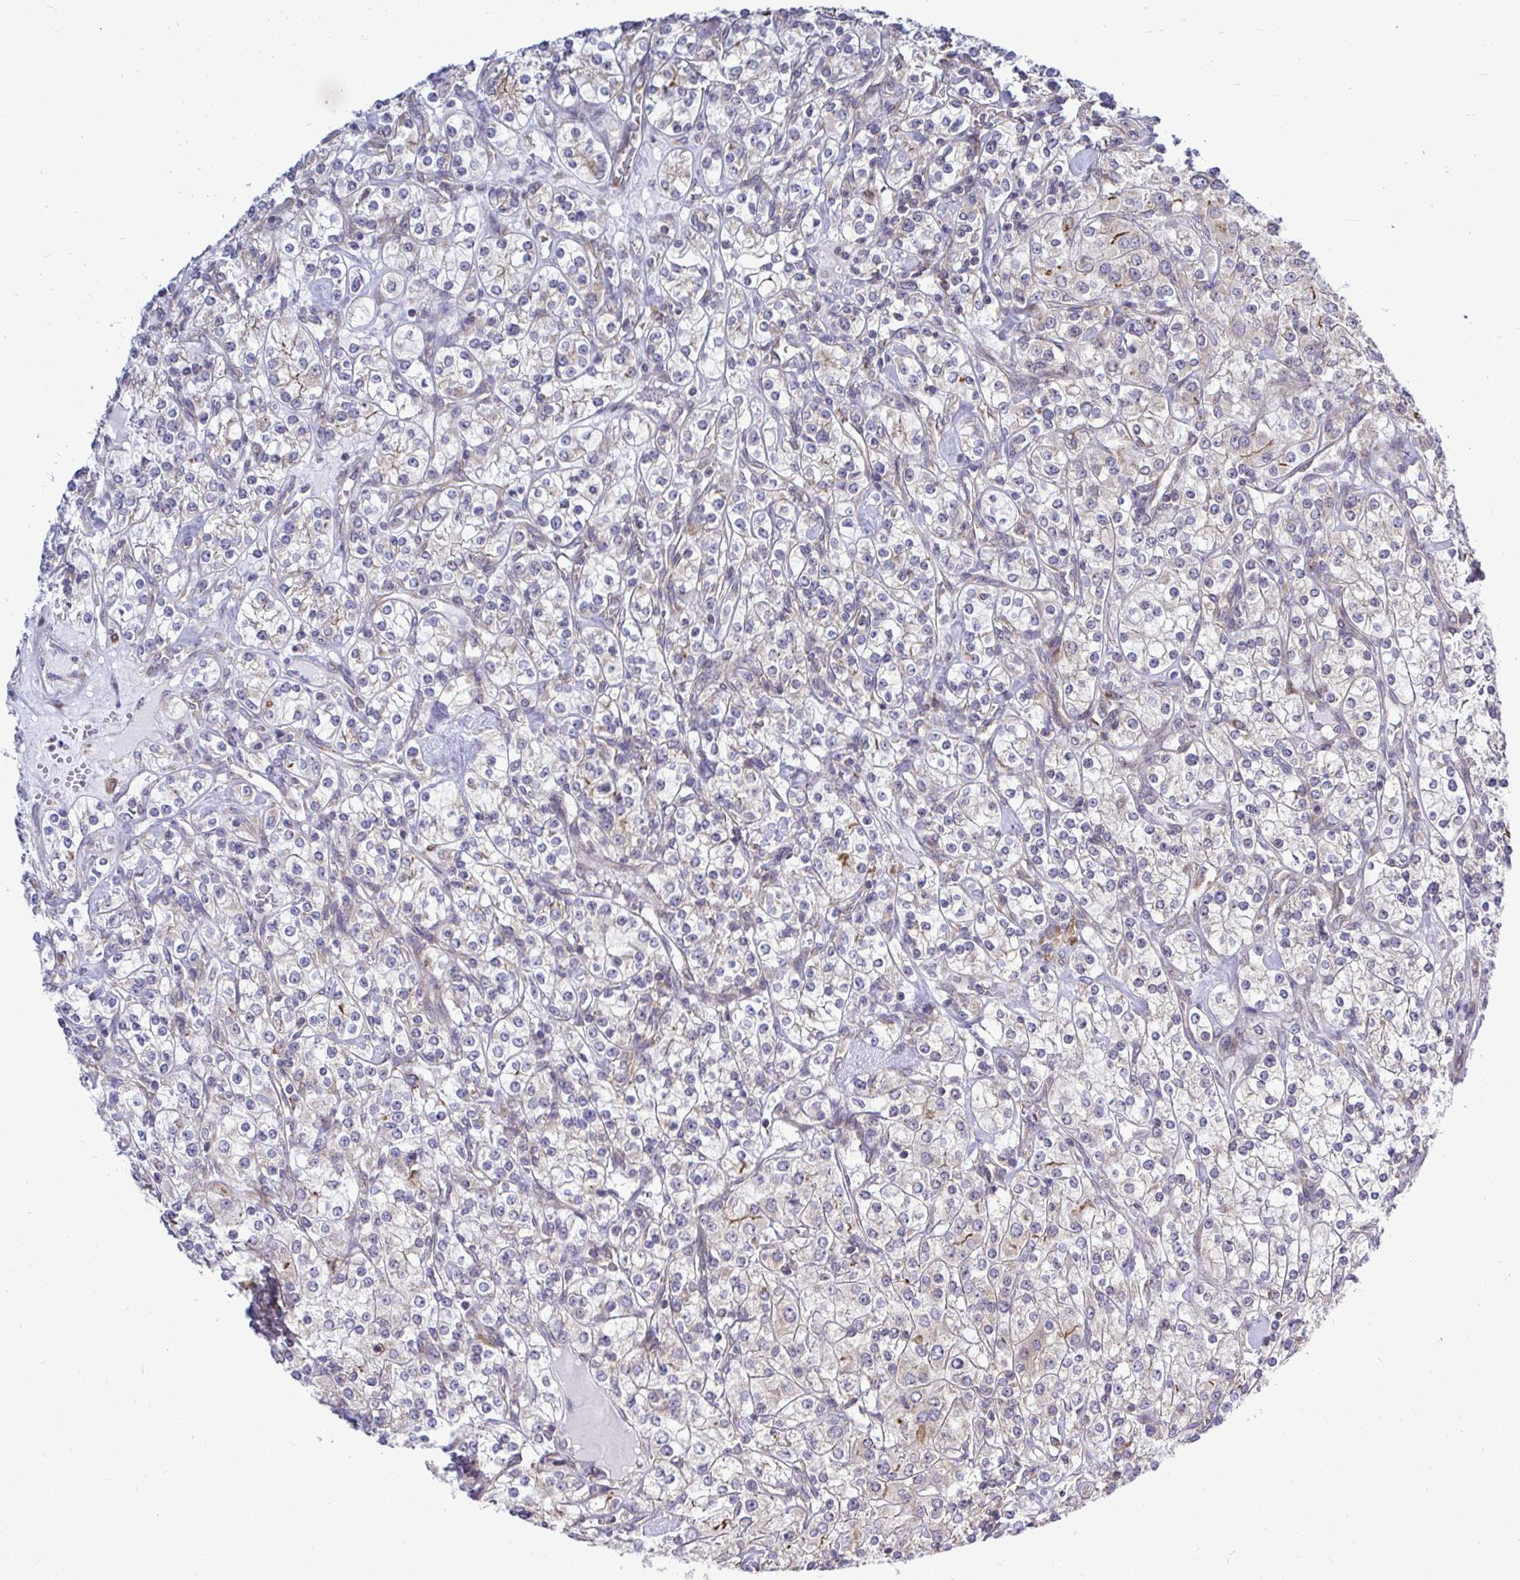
{"staining": {"intensity": "moderate", "quantity": "<25%", "location": "cytoplasmic/membranous"}, "tissue": "renal cancer", "cell_type": "Tumor cells", "image_type": "cancer", "snomed": [{"axis": "morphology", "description": "Adenocarcinoma, NOS"}, {"axis": "topography", "description": "Kidney"}], "caption": "An immunohistochemistry (IHC) micrograph of neoplastic tissue is shown. Protein staining in brown highlights moderate cytoplasmic/membranous positivity in adenocarcinoma (renal) within tumor cells.", "gene": "FMR1", "patient": {"sex": "male", "age": 77}}